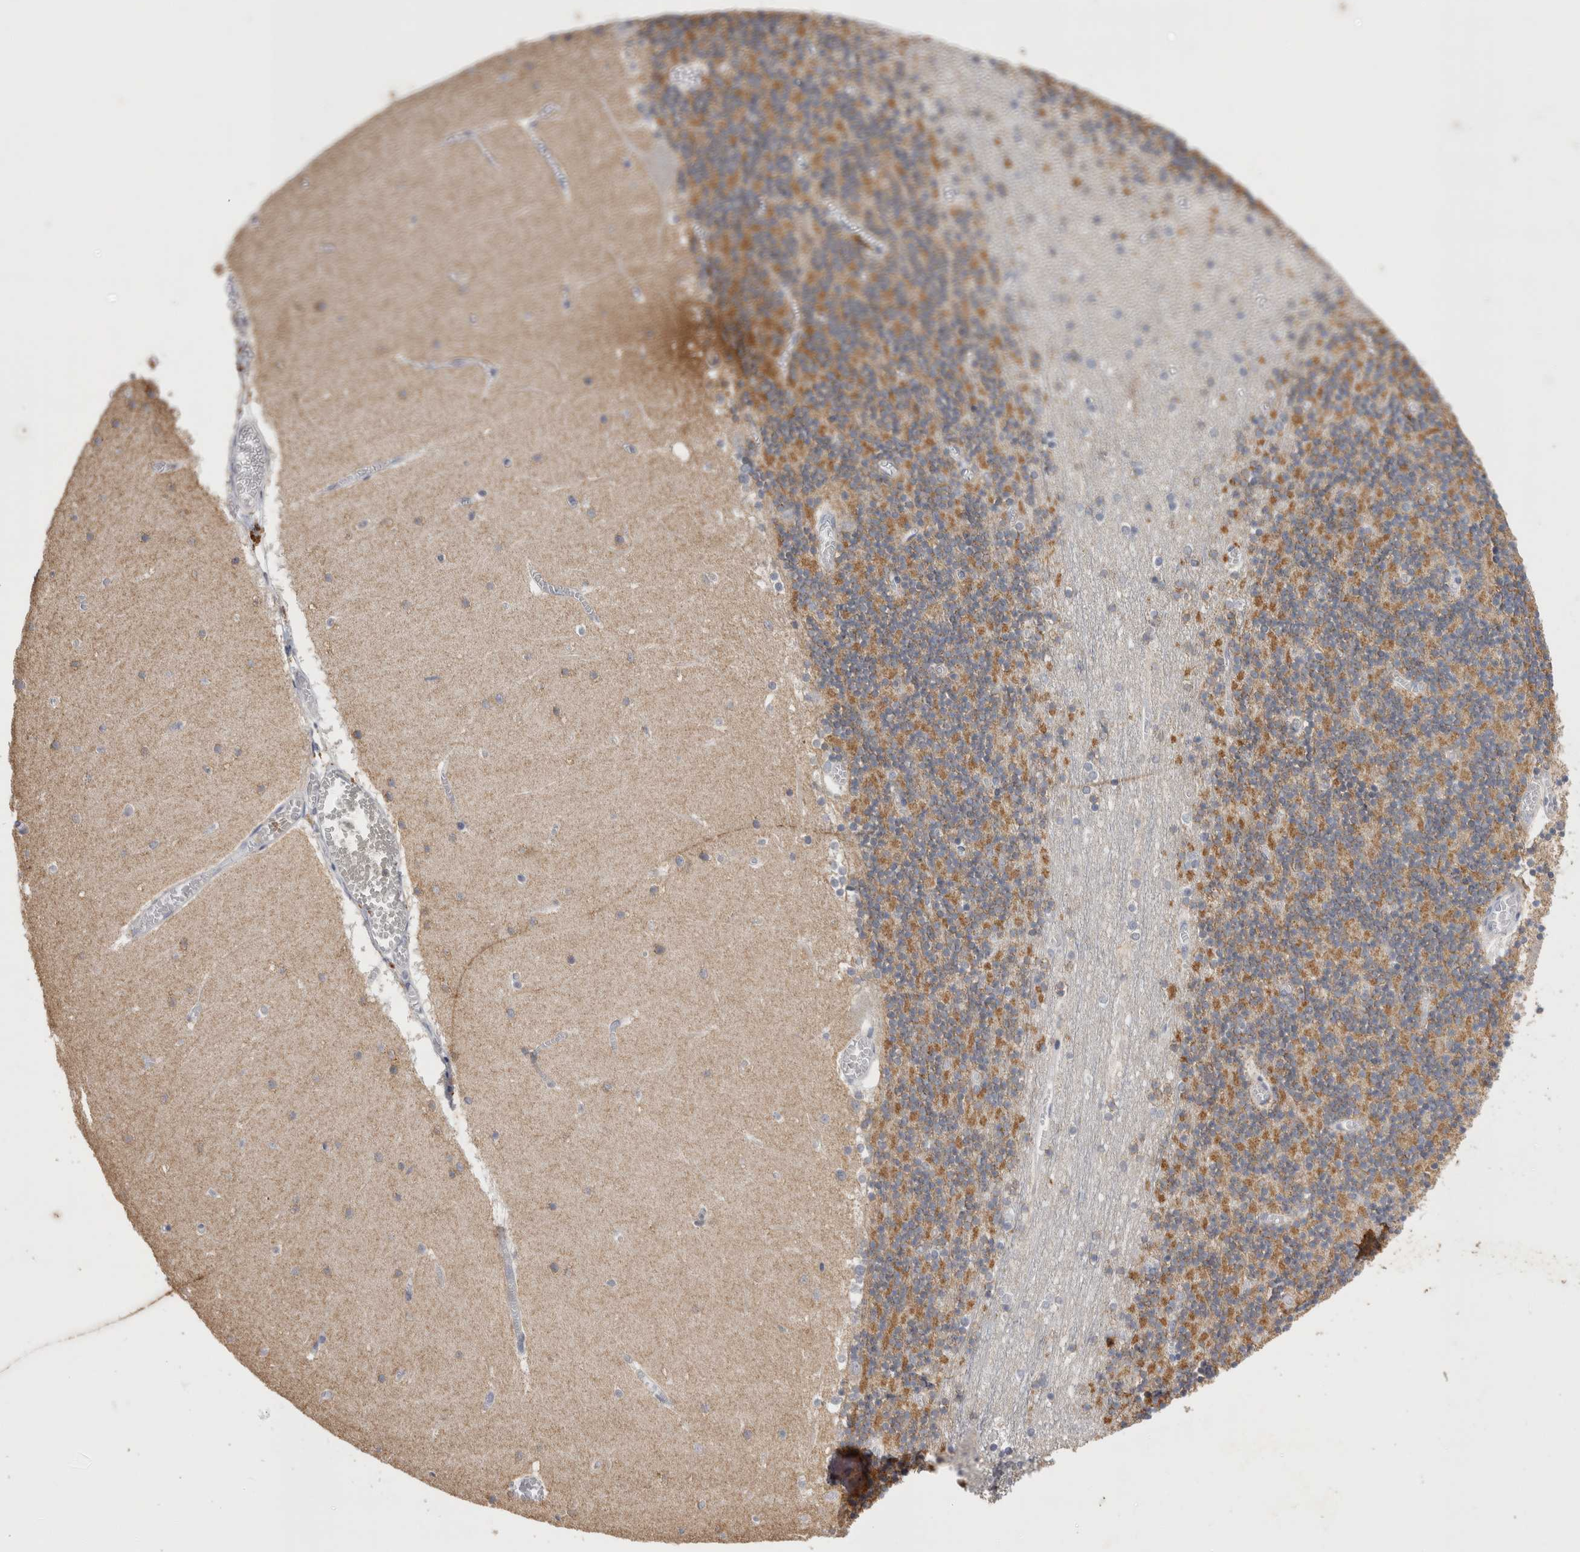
{"staining": {"intensity": "moderate", "quantity": "25%-75%", "location": "cytoplasmic/membranous"}, "tissue": "cerebellum", "cell_type": "Cells in granular layer", "image_type": "normal", "snomed": [{"axis": "morphology", "description": "Normal tissue, NOS"}, {"axis": "topography", "description": "Cerebellum"}], "caption": "IHC histopathology image of normal cerebellum: human cerebellum stained using IHC demonstrates medium levels of moderate protein expression localized specifically in the cytoplasmic/membranous of cells in granular layer, appearing as a cytoplasmic/membranous brown color.", "gene": "CNTFR", "patient": {"sex": "female", "age": 28}}